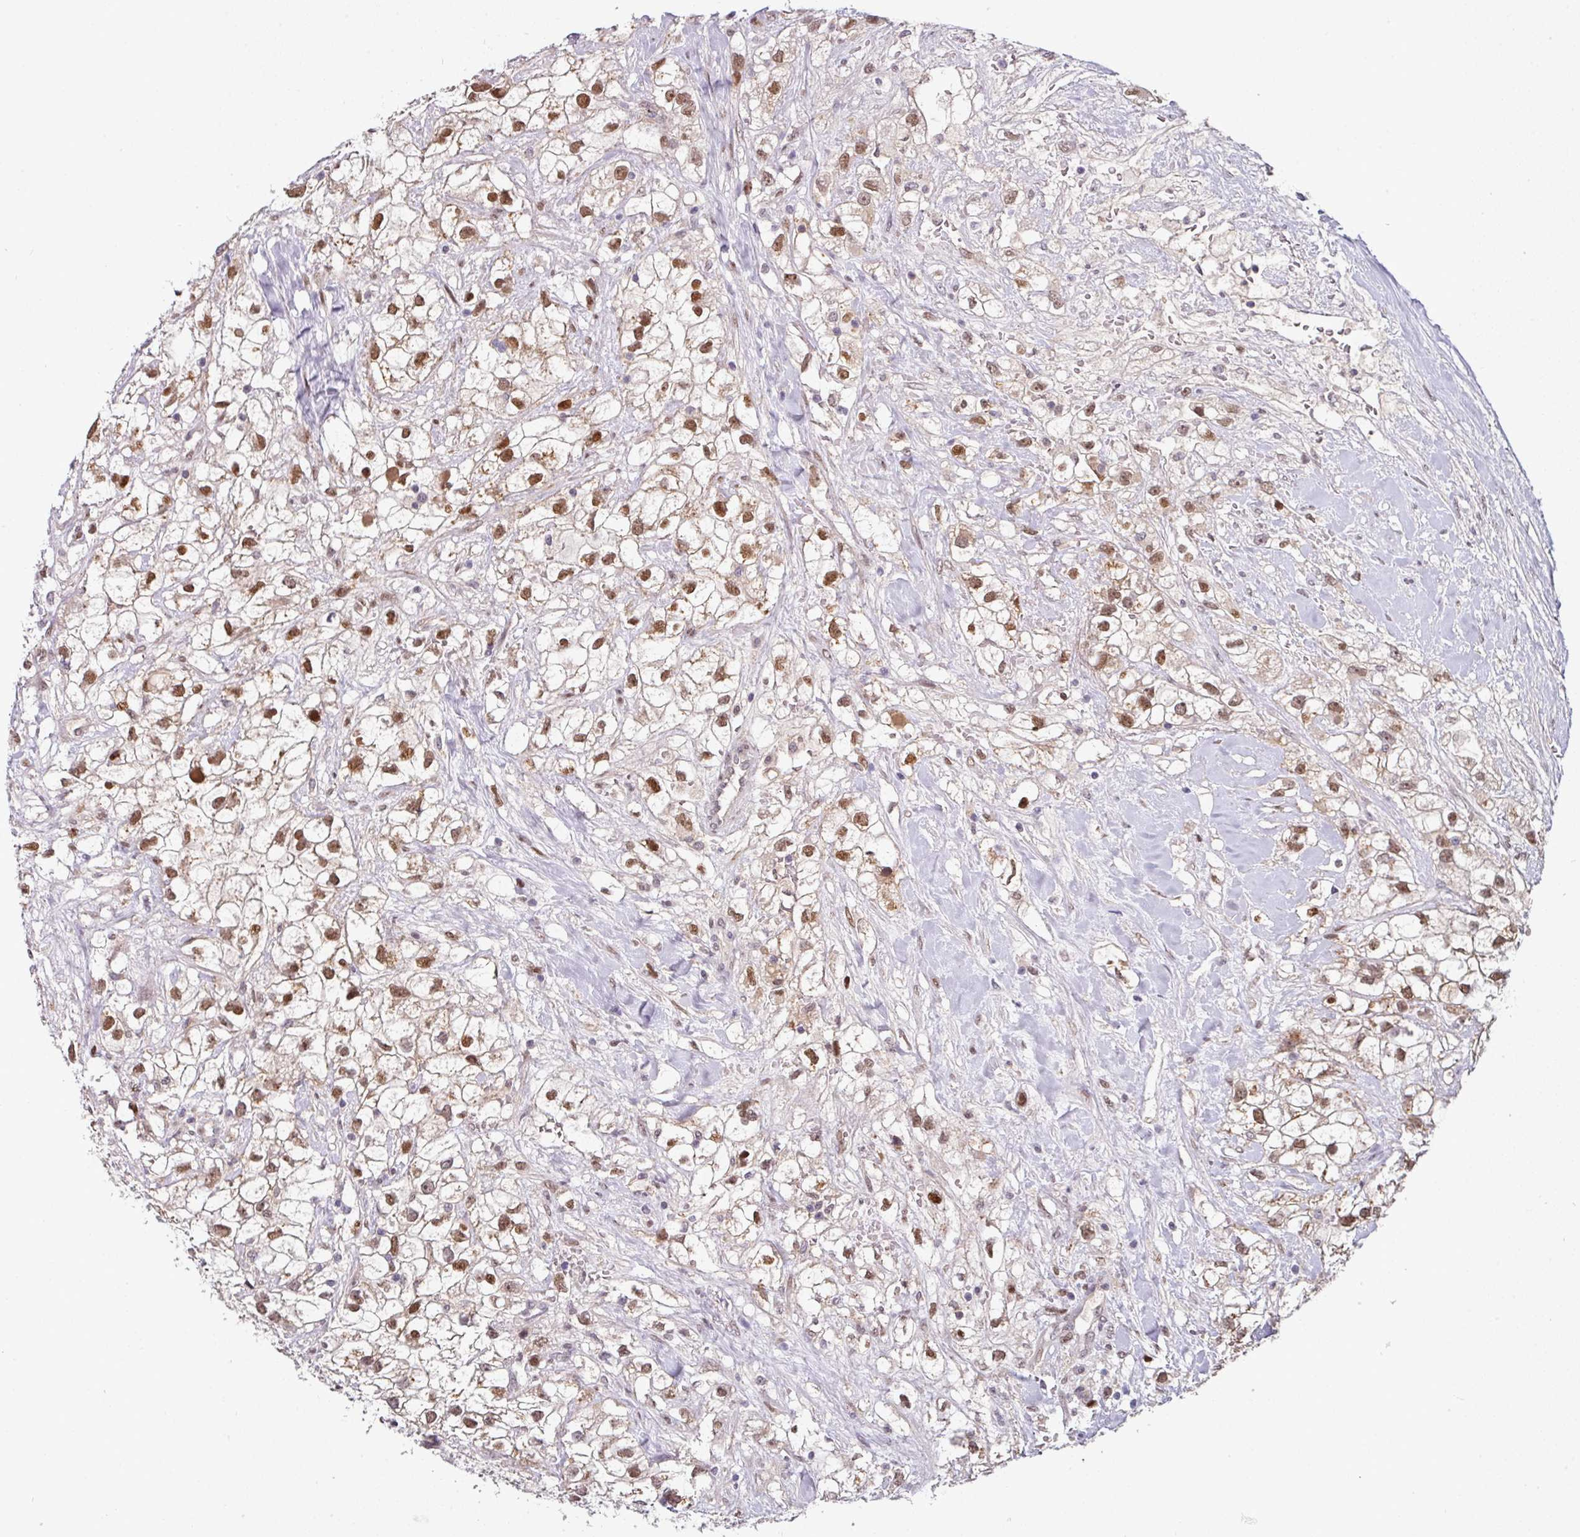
{"staining": {"intensity": "moderate", "quantity": ">75%", "location": "cytoplasmic/membranous,nuclear"}, "tissue": "renal cancer", "cell_type": "Tumor cells", "image_type": "cancer", "snomed": [{"axis": "morphology", "description": "Adenocarcinoma, NOS"}, {"axis": "topography", "description": "Kidney"}], "caption": "Adenocarcinoma (renal) stained with immunohistochemistry (IHC) demonstrates moderate cytoplasmic/membranous and nuclear positivity in approximately >75% of tumor cells.", "gene": "SWSAP1", "patient": {"sex": "male", "age": 59}}